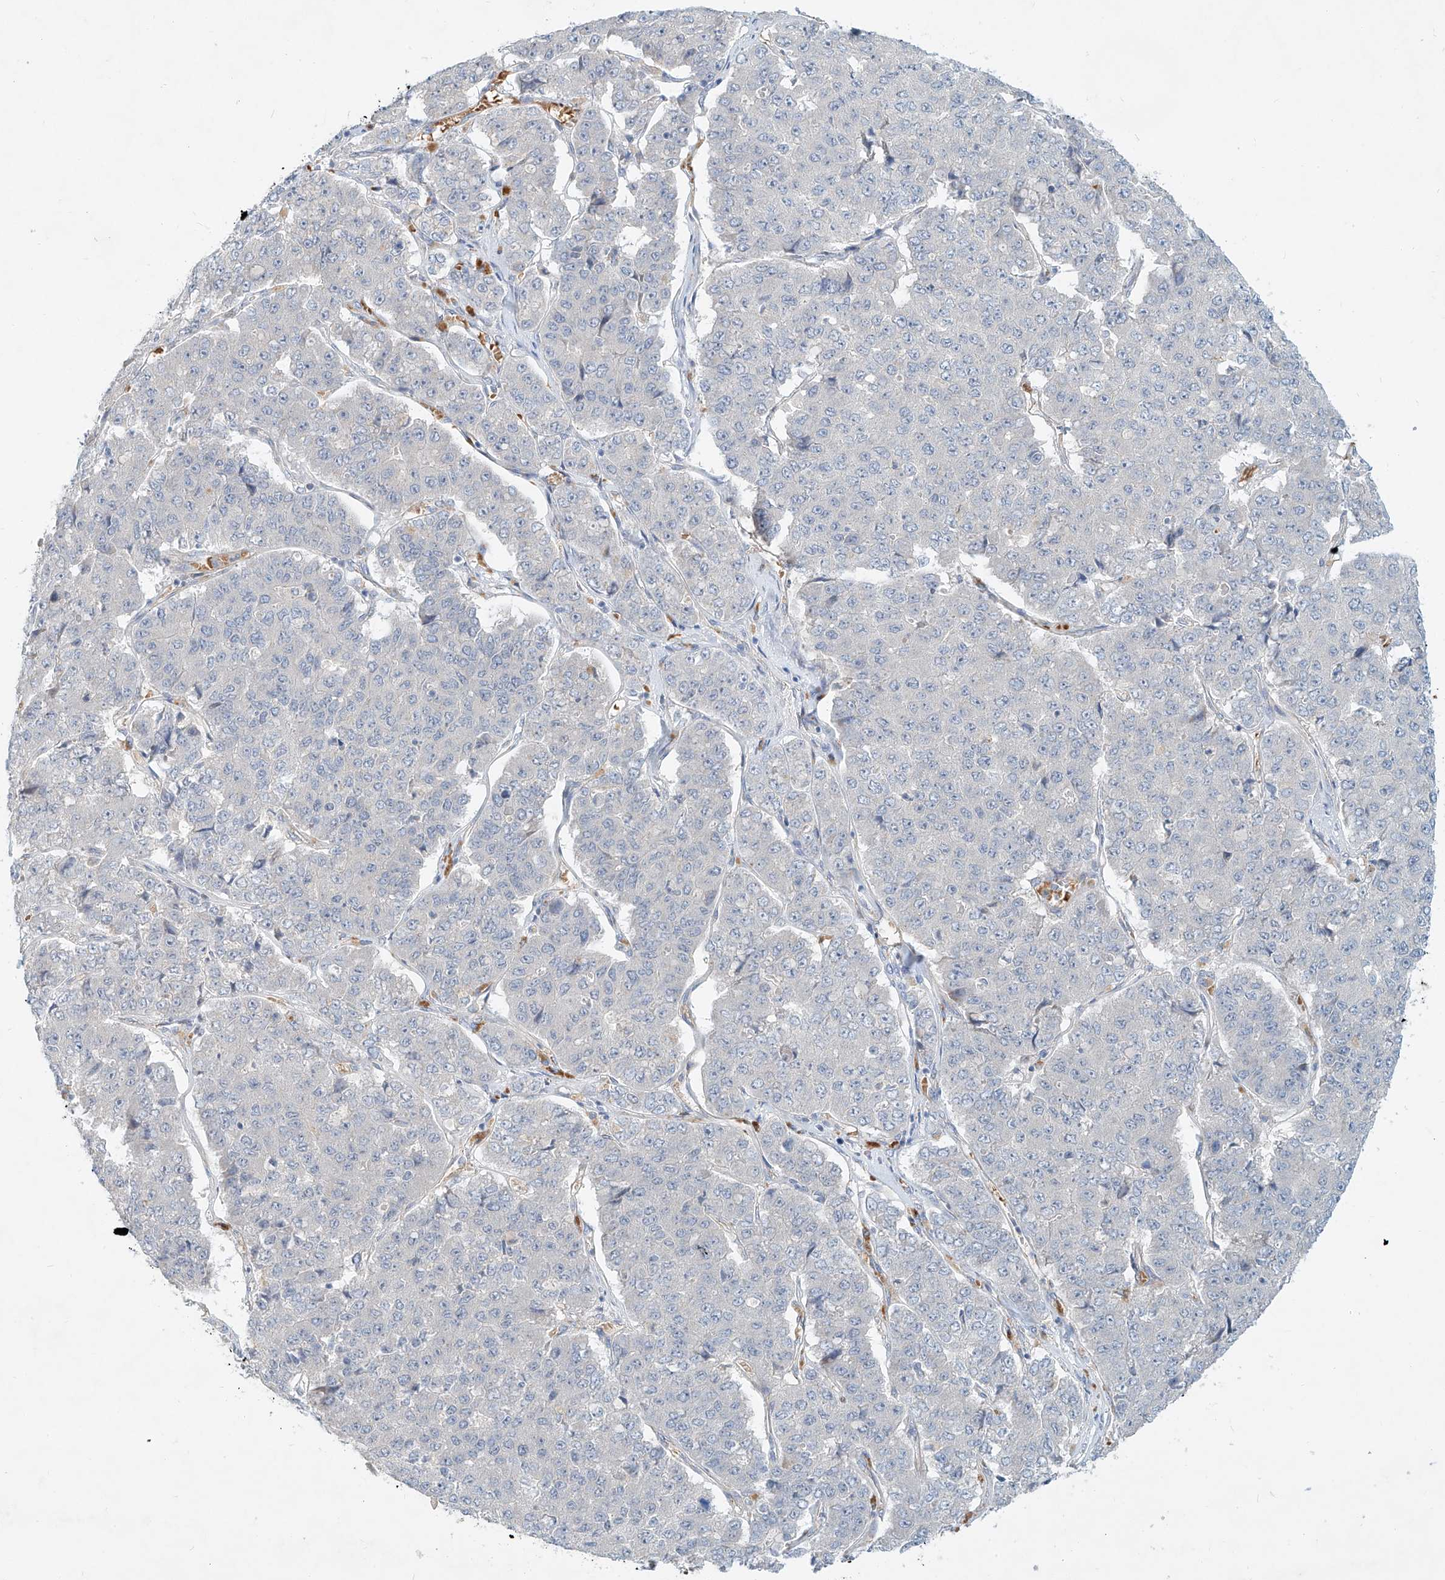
{"staining": {"intensity": "negative", "quantity": "none", "location": "none"}, "tissue": "pancreatic cancer", "cell_type": "Tumor cells", "image_type": "cancer", "snomed": [{"axis": "morphology", "description": "Adenocarcinoma, NOS"}, {"axis": "topography", "description": "Pancreas"}], "caption": "DAB immunohistochemical staining of human pancreatic cancer exhibits no significant expression in tumor cells.", "gene": "SYTL3", "patient": {"sex": "male", "age": 50}}